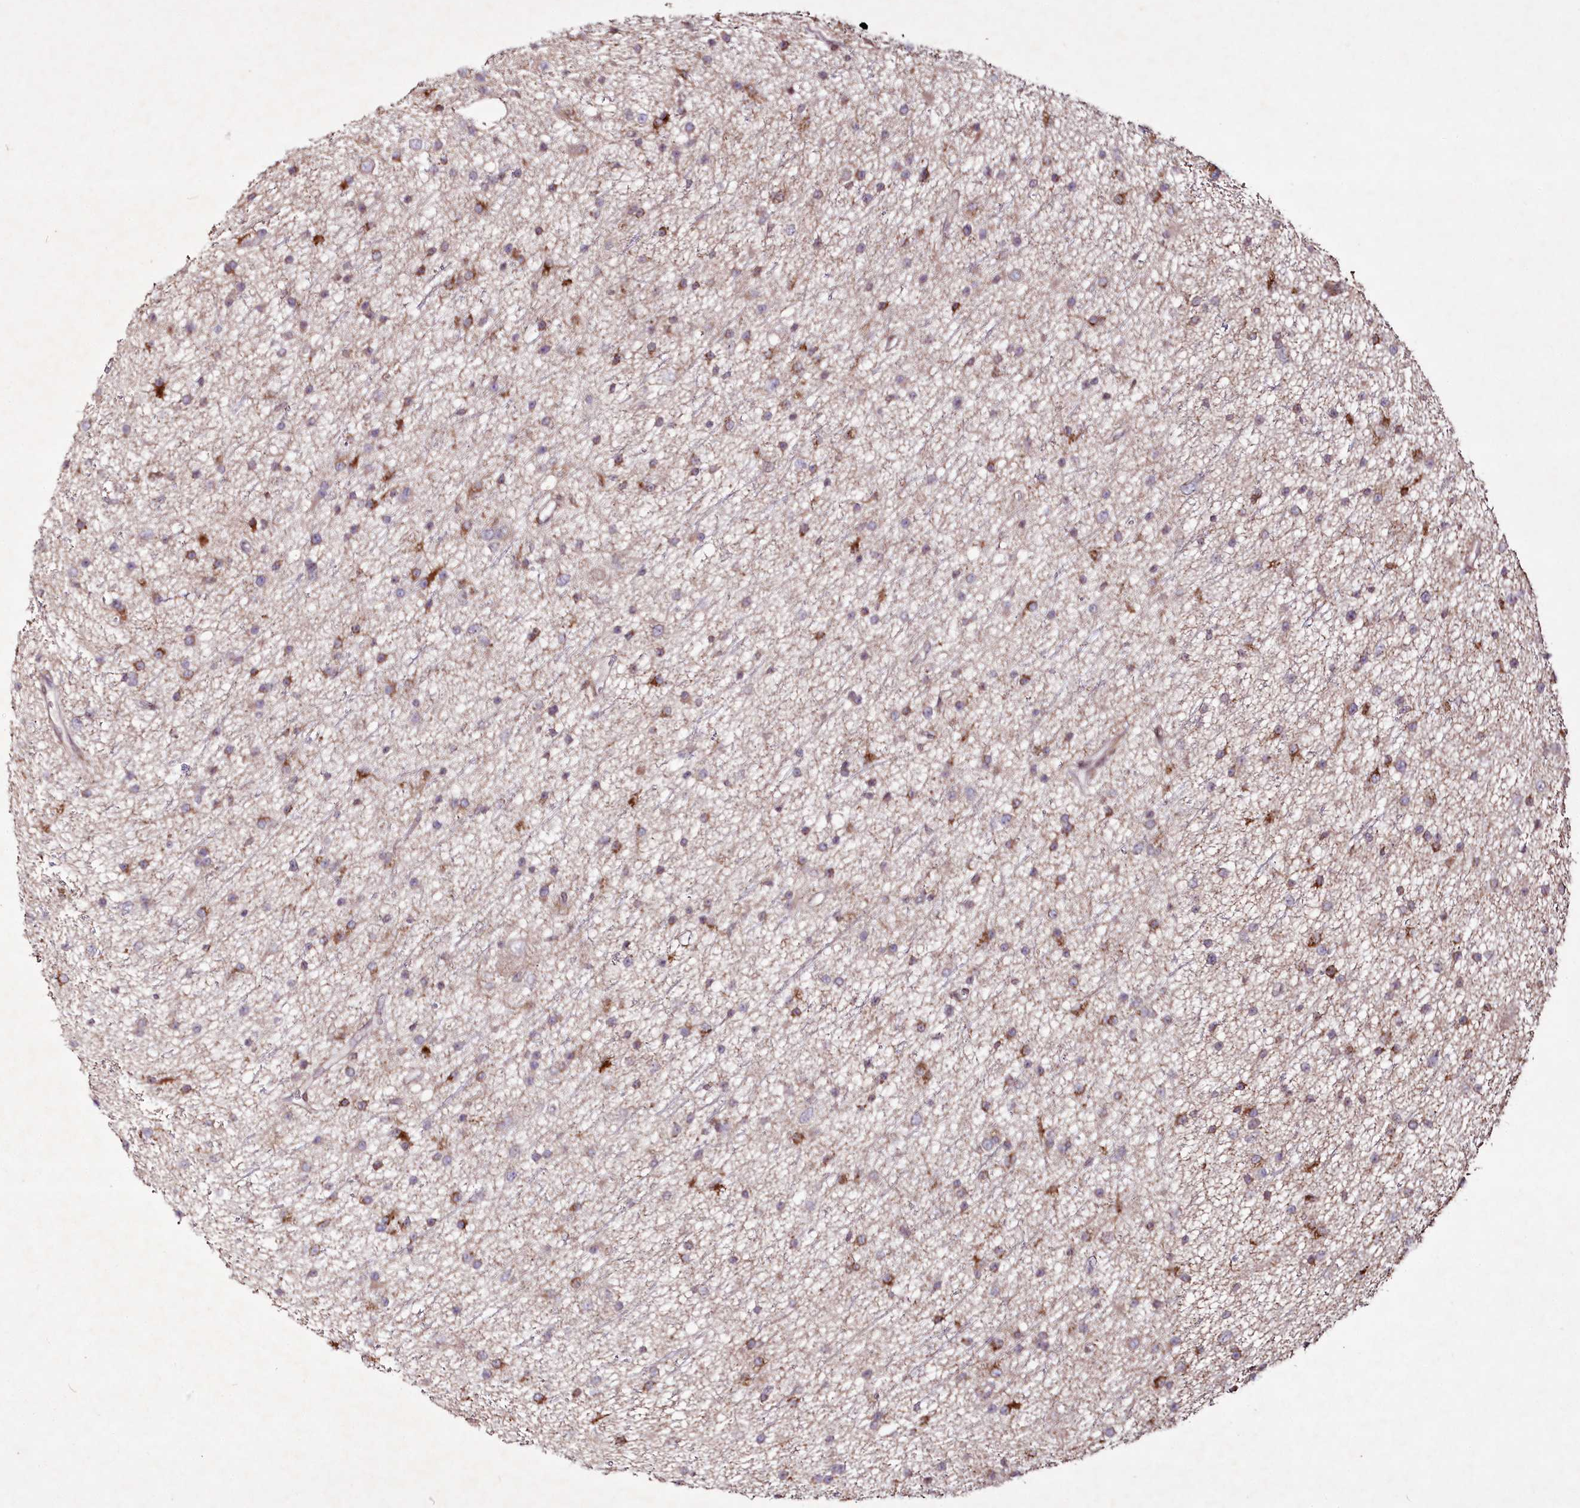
{"staining": {"intensity": "moderate", "quantity": "<25%", "location": "cytoplasmic/membranous"}, "tissue": "glioma", "cell_type": "Tumor cells", "image_type": "cancer", "snomed": [{"axis": "morphology", "description": "Glioma, malignant, Low grade"}, {"axis": "topography", "description": "Cerebral cortex"}], "caption": "A high-resolution histopathology image shows immunohistochemistry staining of glioma, which shows moderate cytoplasmic/membranous staining in about <25% of tumor cells. The staining was performed using DAB to visualize the protein expression in brown, while the nuclei were stained in blue with hematoxylin (Magnification: 20x).", "gene": "PSTK", "patient": {"sex": "female", "age": 39}}